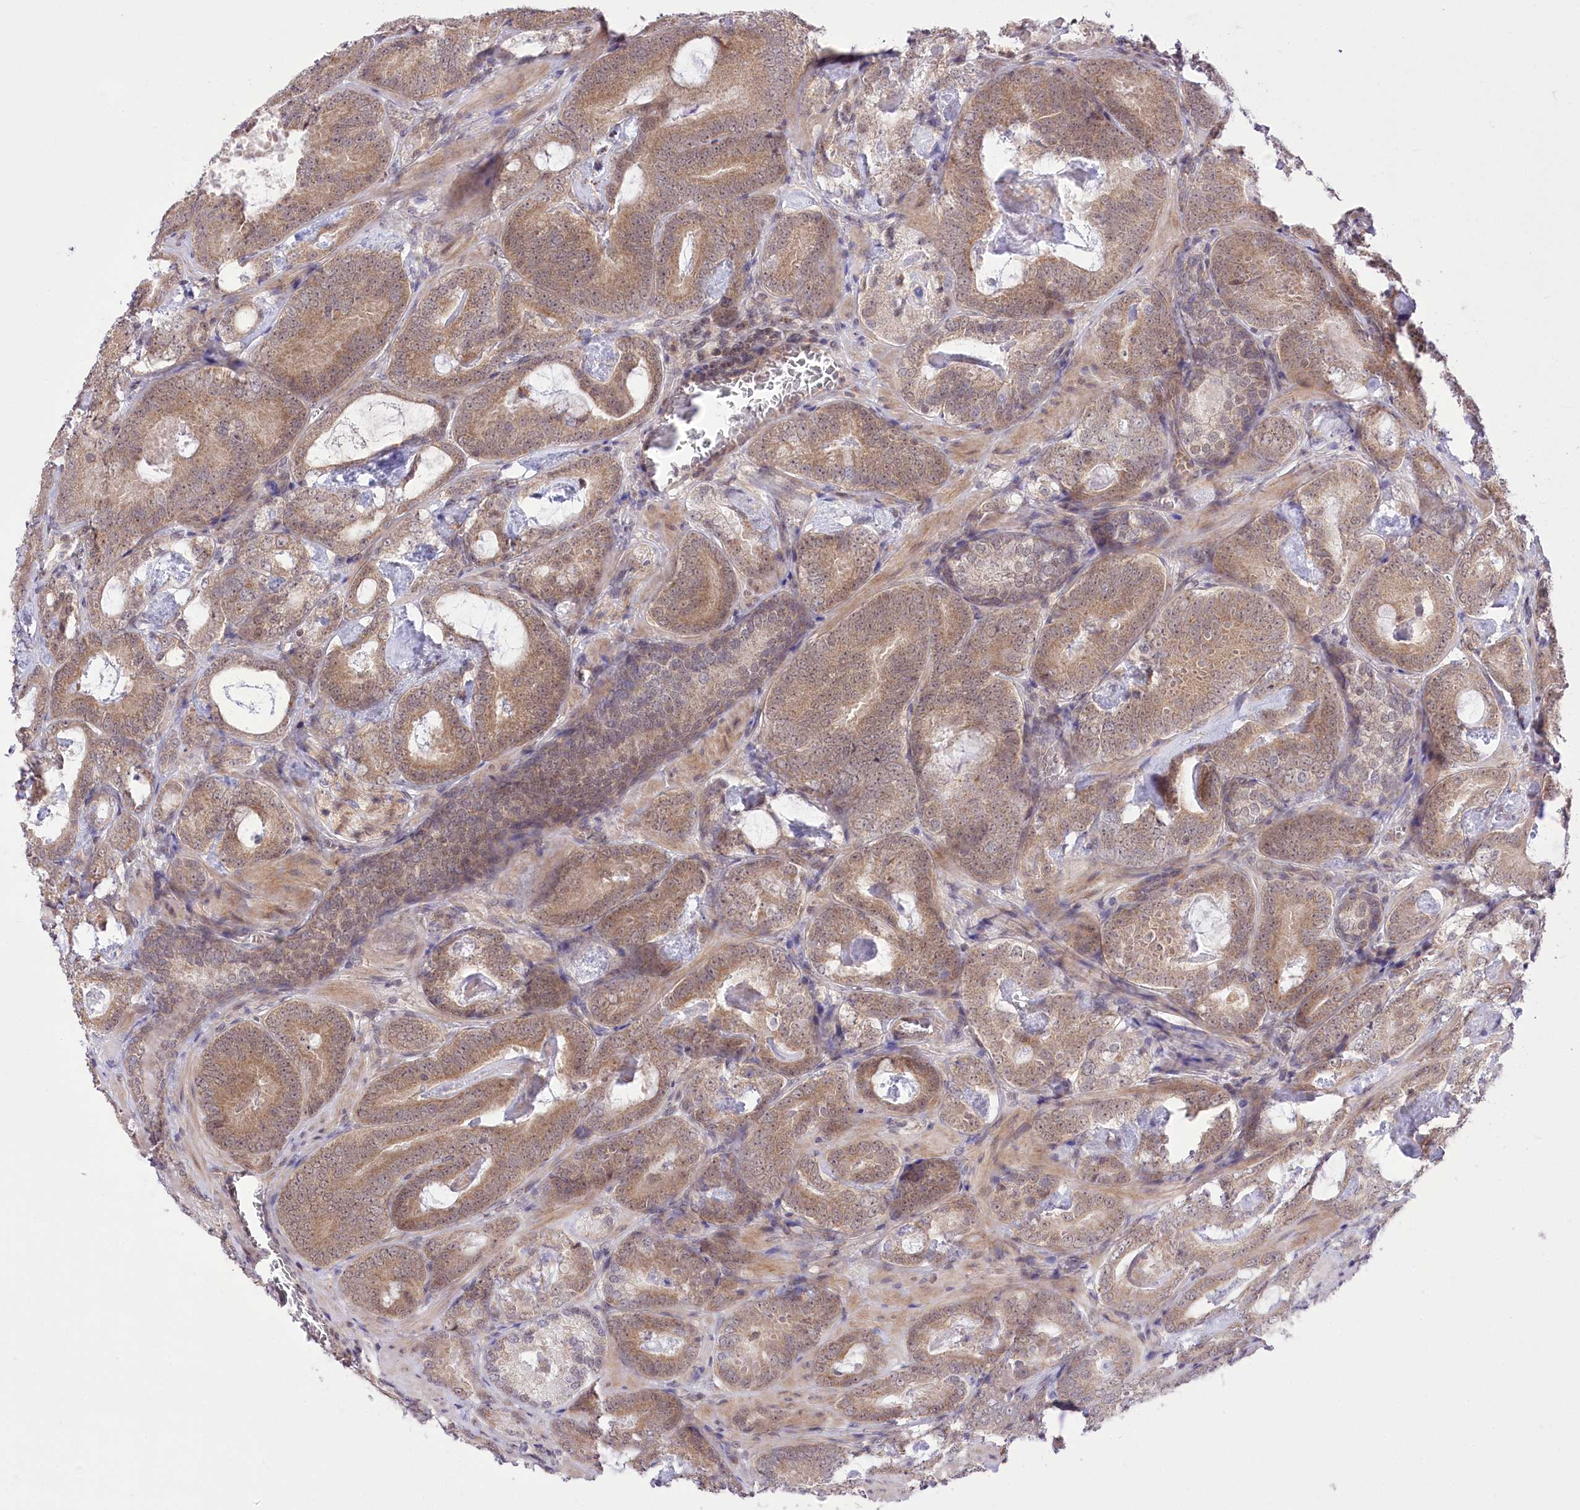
{"staining": {"intensity": "moderate", "quantity": ">75%", "location": "cytoplasmic/membranous,nuclear"}, "tissue": "prostate cancer", "cell_type": "Tumor cells", "image_type": "cancer", "snomed": [{"axis": "morphology", "description": "Adenocarcinoma, Low grade"}, {"axis": "topography", "description": "Prostate"}], "caption": "This image displays immunohistochemistry staining of human prostate cancer, with medium moderate cytoplasmic/membranous and nuclear positivity in approximately >75% of tumor cells.", "gene": "ZMAT2", "patient": {"sex": "male", "age": 60}}